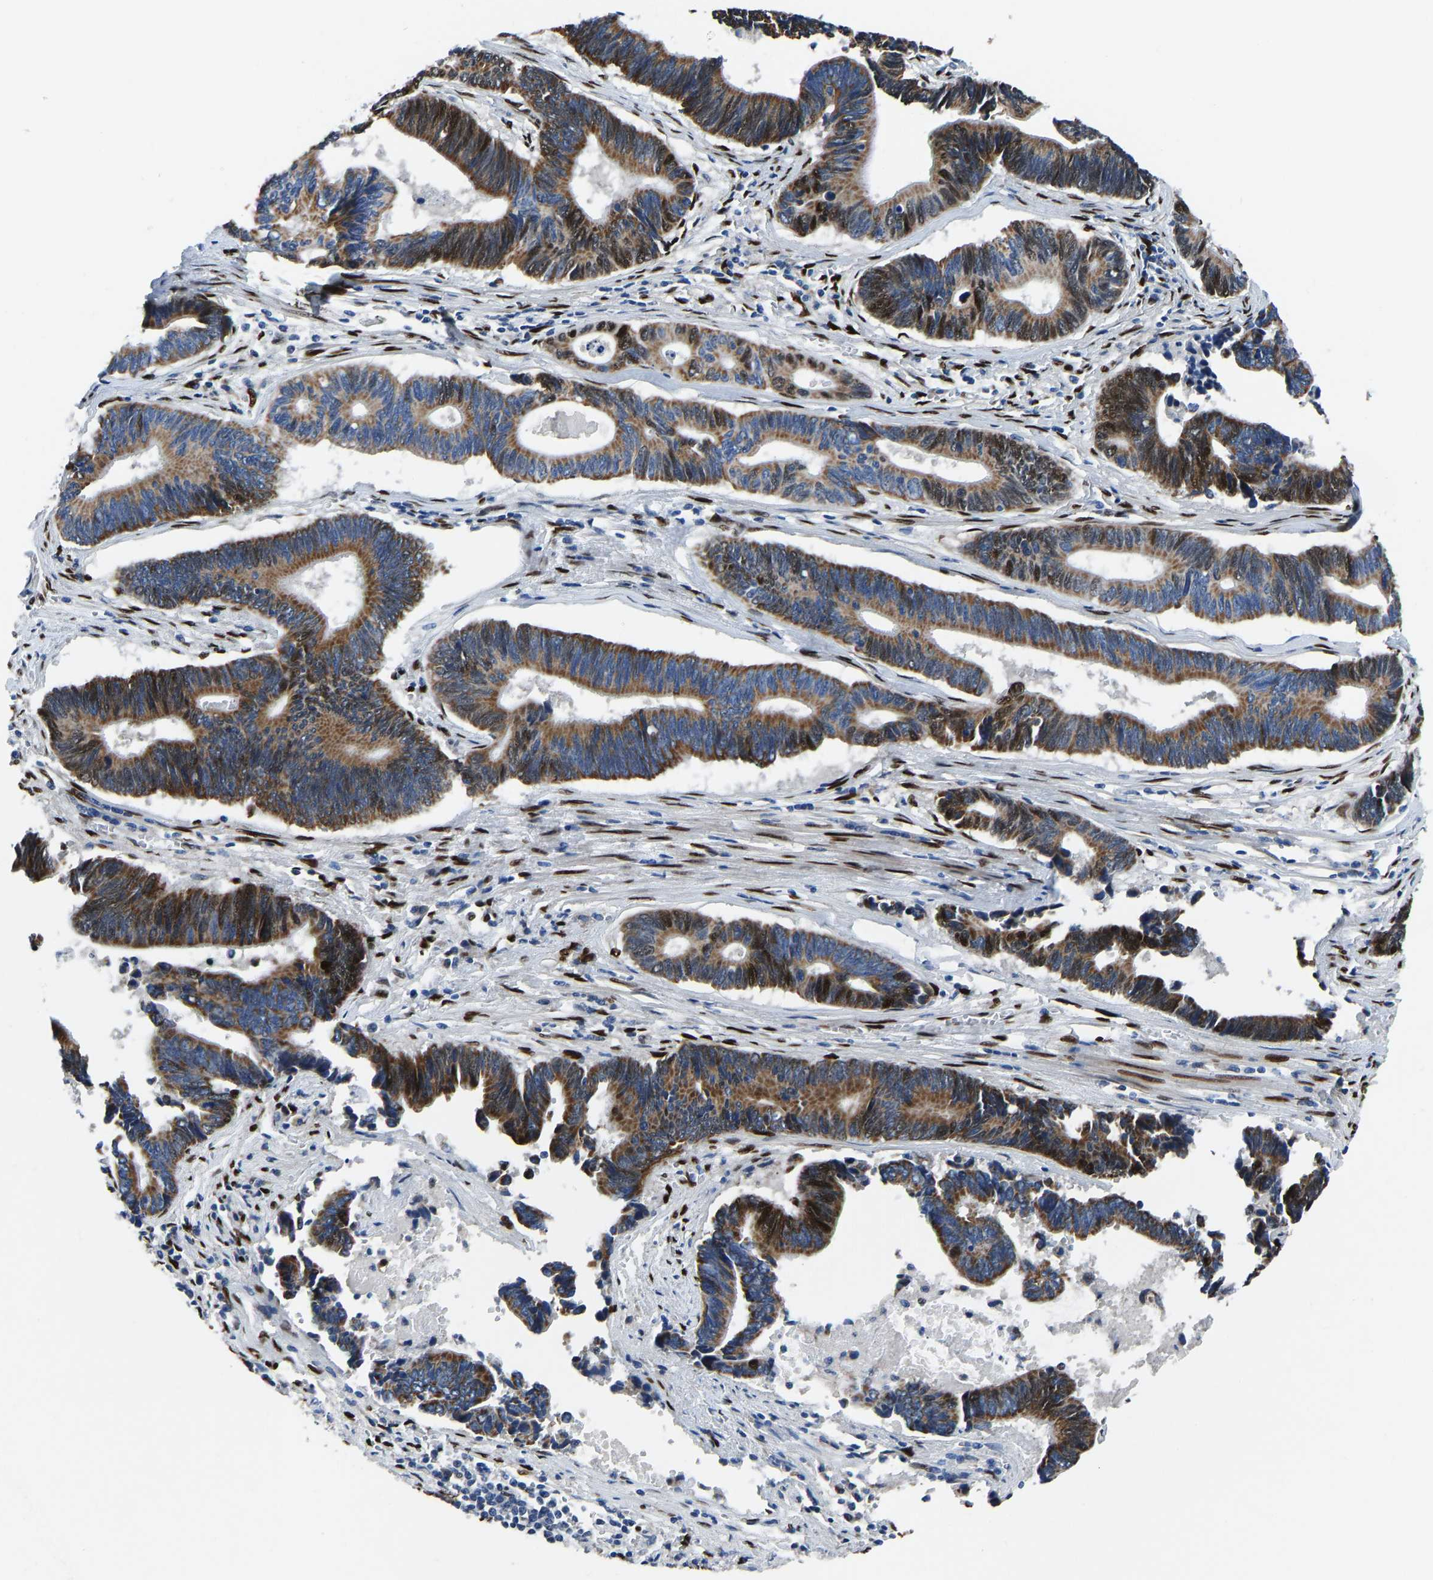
{"staining": {"intensity": "strong", "quantity": ">75%", "location": "cytoplasmic/membranous"}, "tissue": "pancreatic cancer", "cell_type": "Tumor cells", "image_type": "cancer", "snomed": [{"axis": "morphology", "description": "Adenocarcinoma, NOS"}, {"axis": "topography", "description": "Pancreas"}], "caption": "There is high levels of strong cytoplasmic/membranous expression in tumor cells of adenocarcinoma (pancreatic), as demonstrated by immunohistochemical staining (brown color).", "gene": "EGR1", "patient": {"sex": "female", "age": 70}}